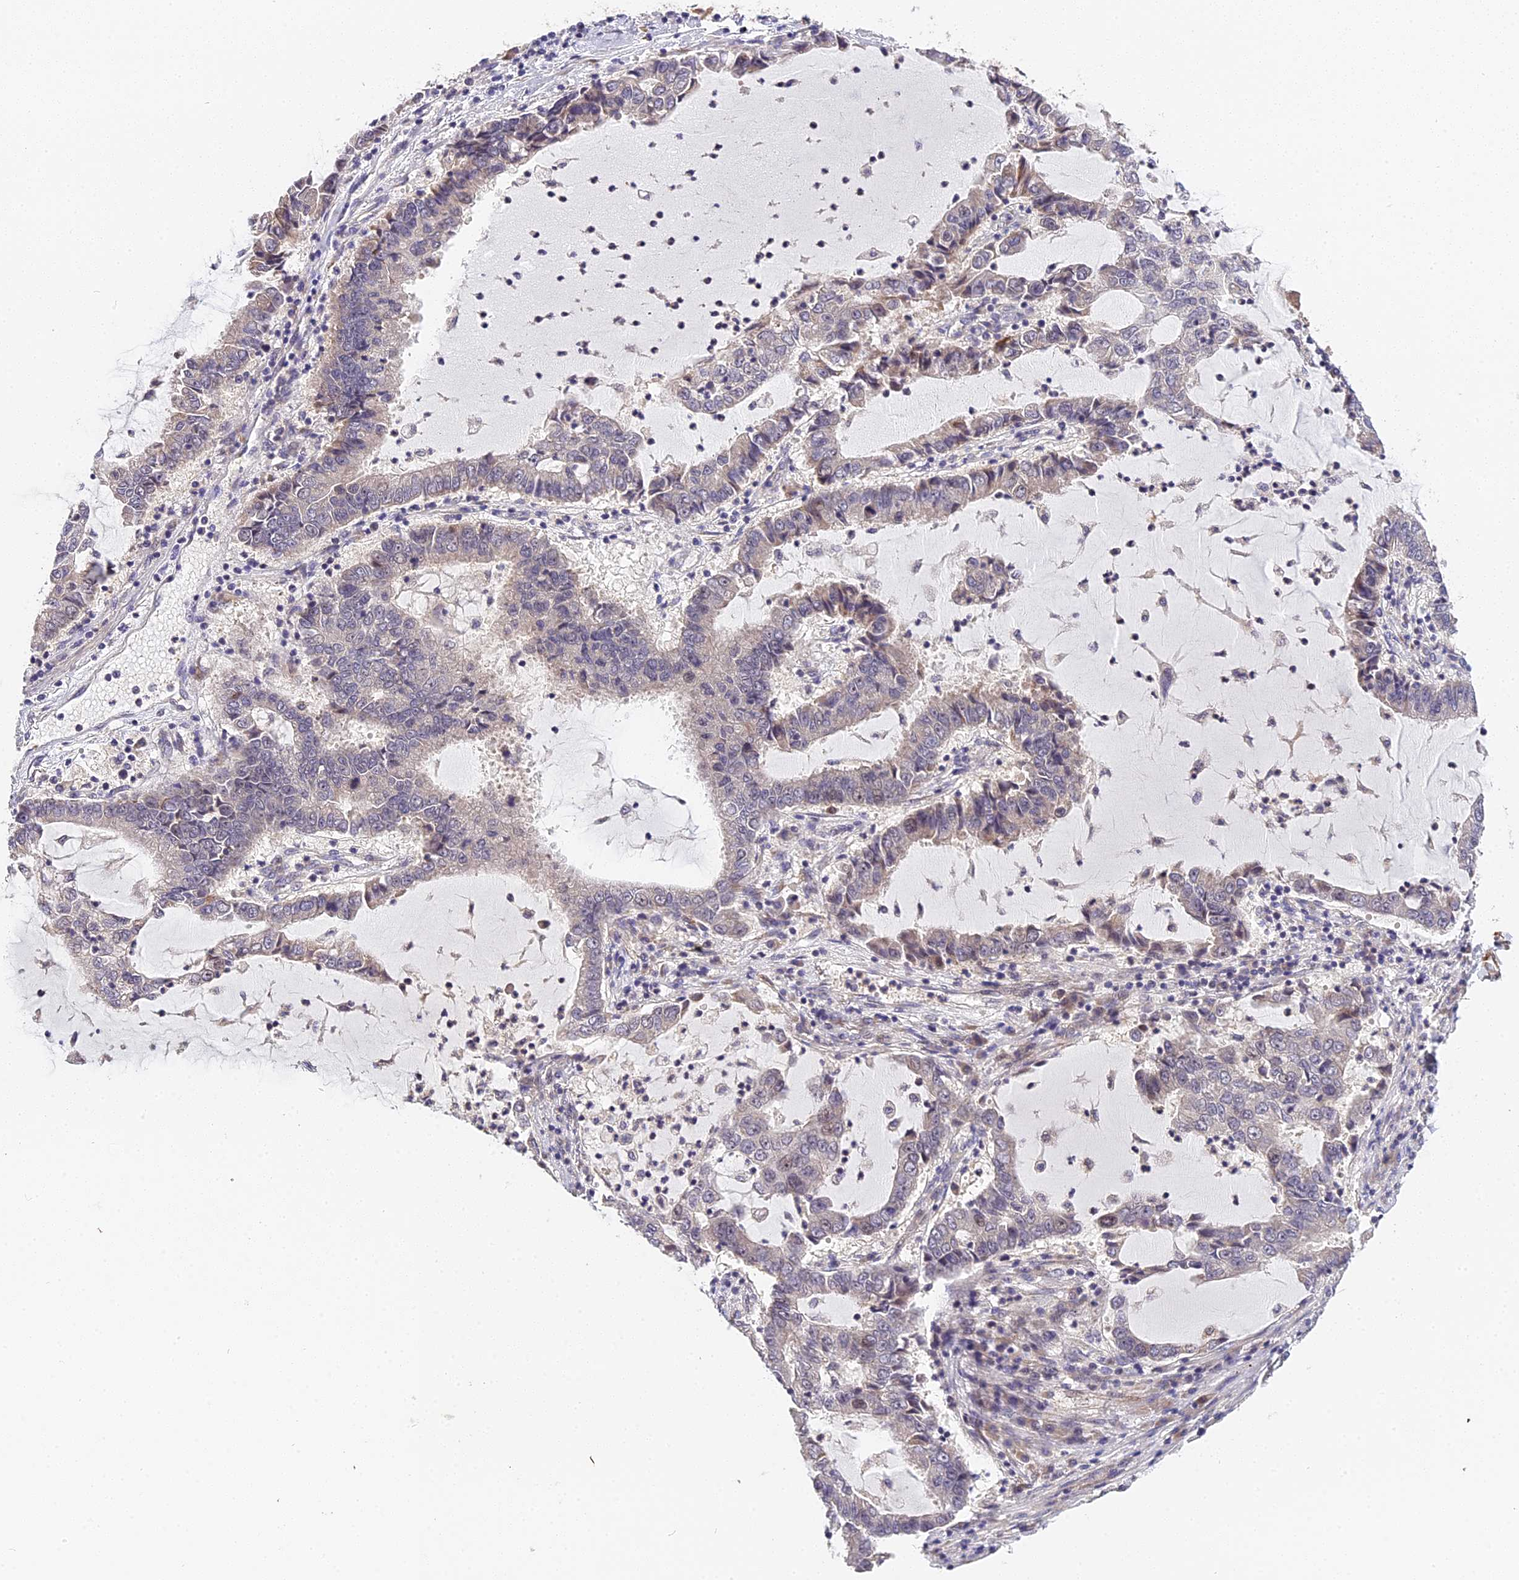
{"staining": {"intensity": "negative", "quantity": "none", "location": "none"}, "tissue": "lung cancer", "cell_type": "Tumor cells", "image_type": "cancer", "snomed": [{"axis": "morphology", "description": "Adenocarcinoma, NOS"}, {"axis": "topography", "description": "Lung"}], "caption": "IHC of lung cancer displays no positivity in tumor cells.", "gene": "IMPACT", "patient": {"sex": "female", "age": 51}}